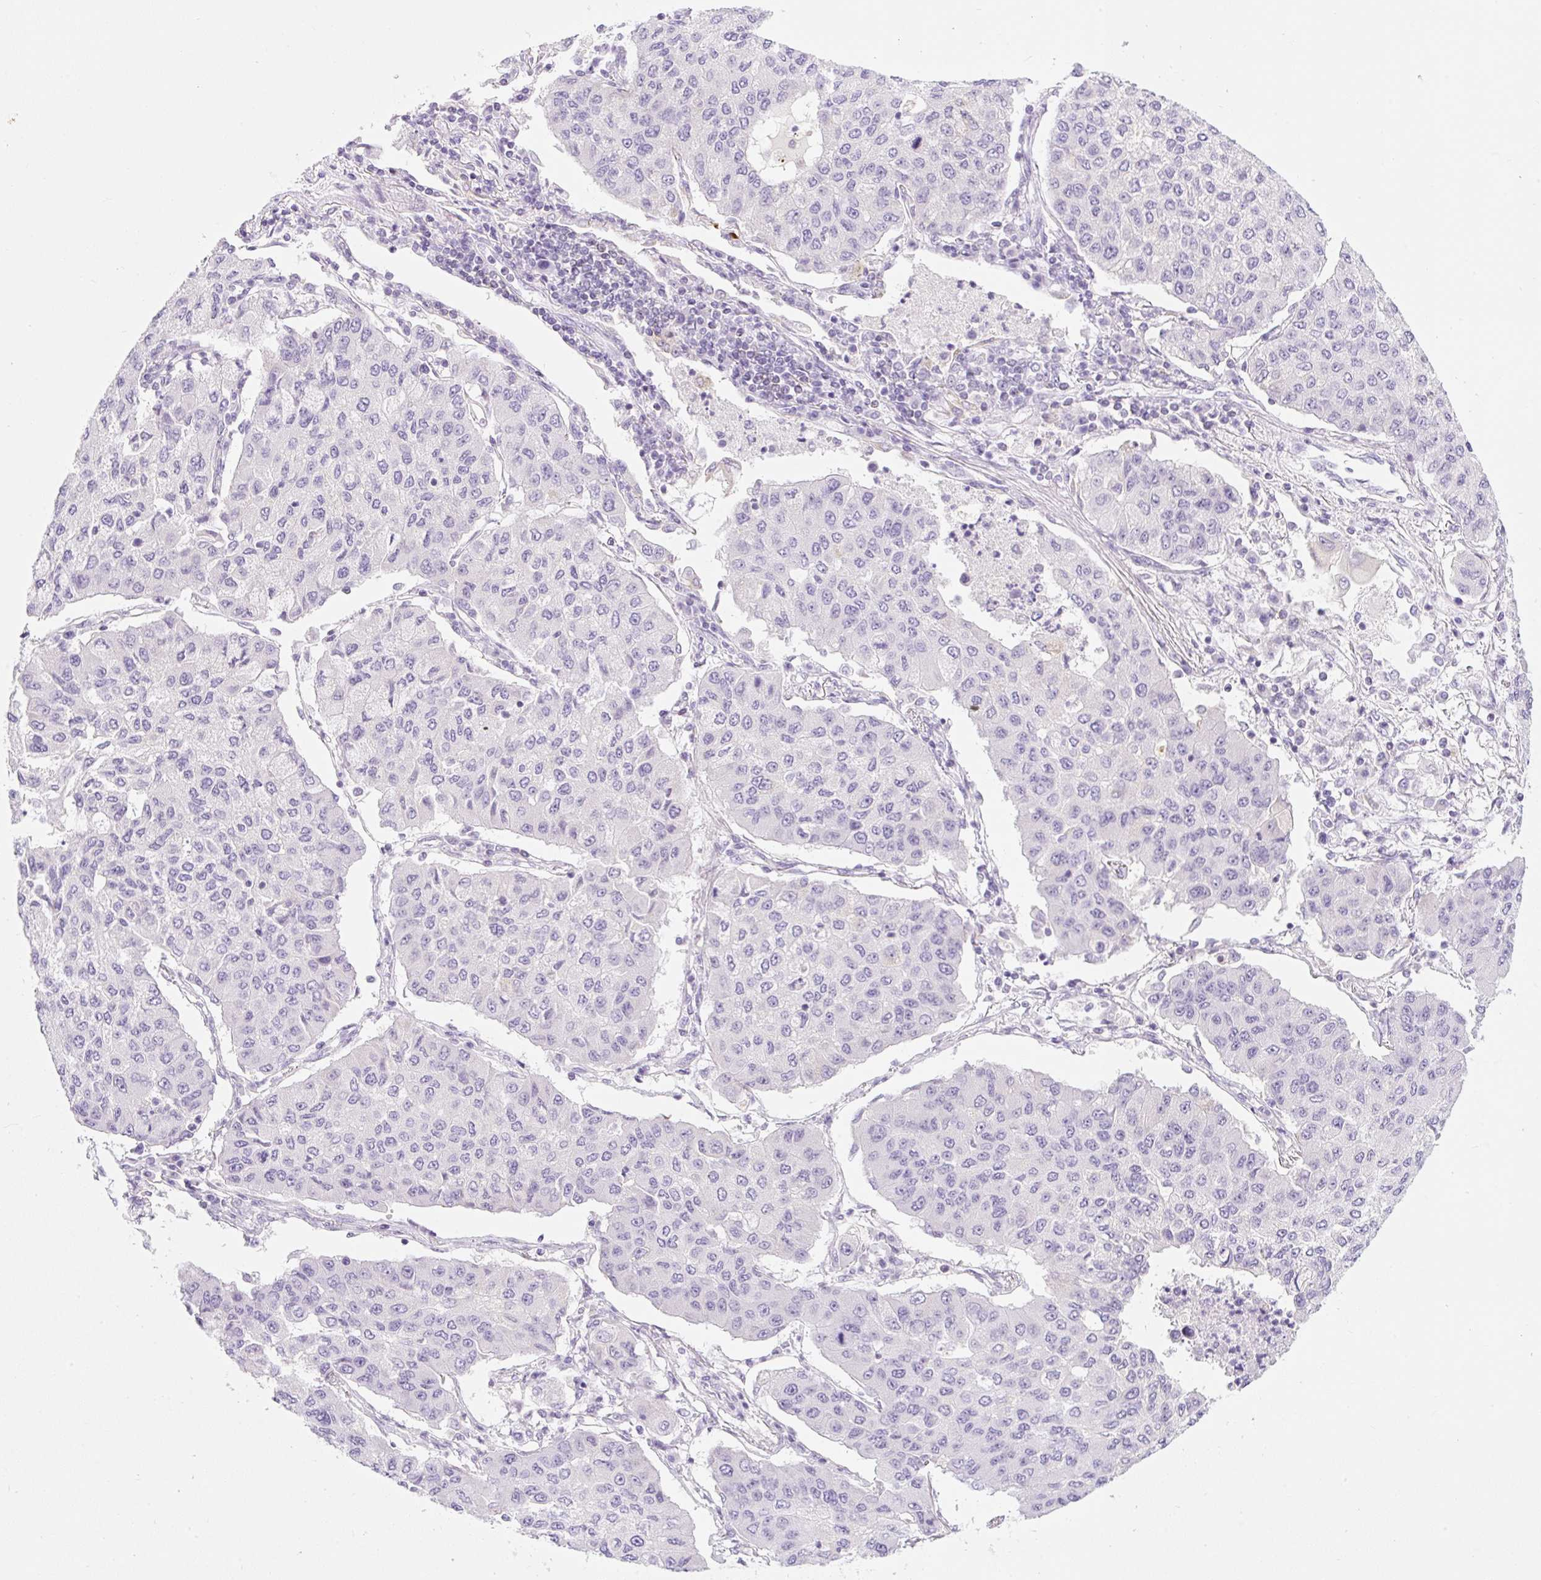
{"staining": {"intensity": "negative", "quantity": "none", "location": "none"}, "tissue": "lung cancer", "cell_type": "Tumor cells", "image_type": "cancer", "snomed": [{"axis": "morphology", "description": "Squamous cell carcinoma, NOS"}, {"axis": "topography", "description": "Lung"}], "caption": "DAB immunohistochemical staining of human lung cancer displays no significant expression in tumor cells. (Brightfield microscopy of DAB (3,3'-diaminobenzidine) immunohistochemistry at high magnification).", "gene": "FOCAD", "patient": {"sex": "male", "age": 74}}